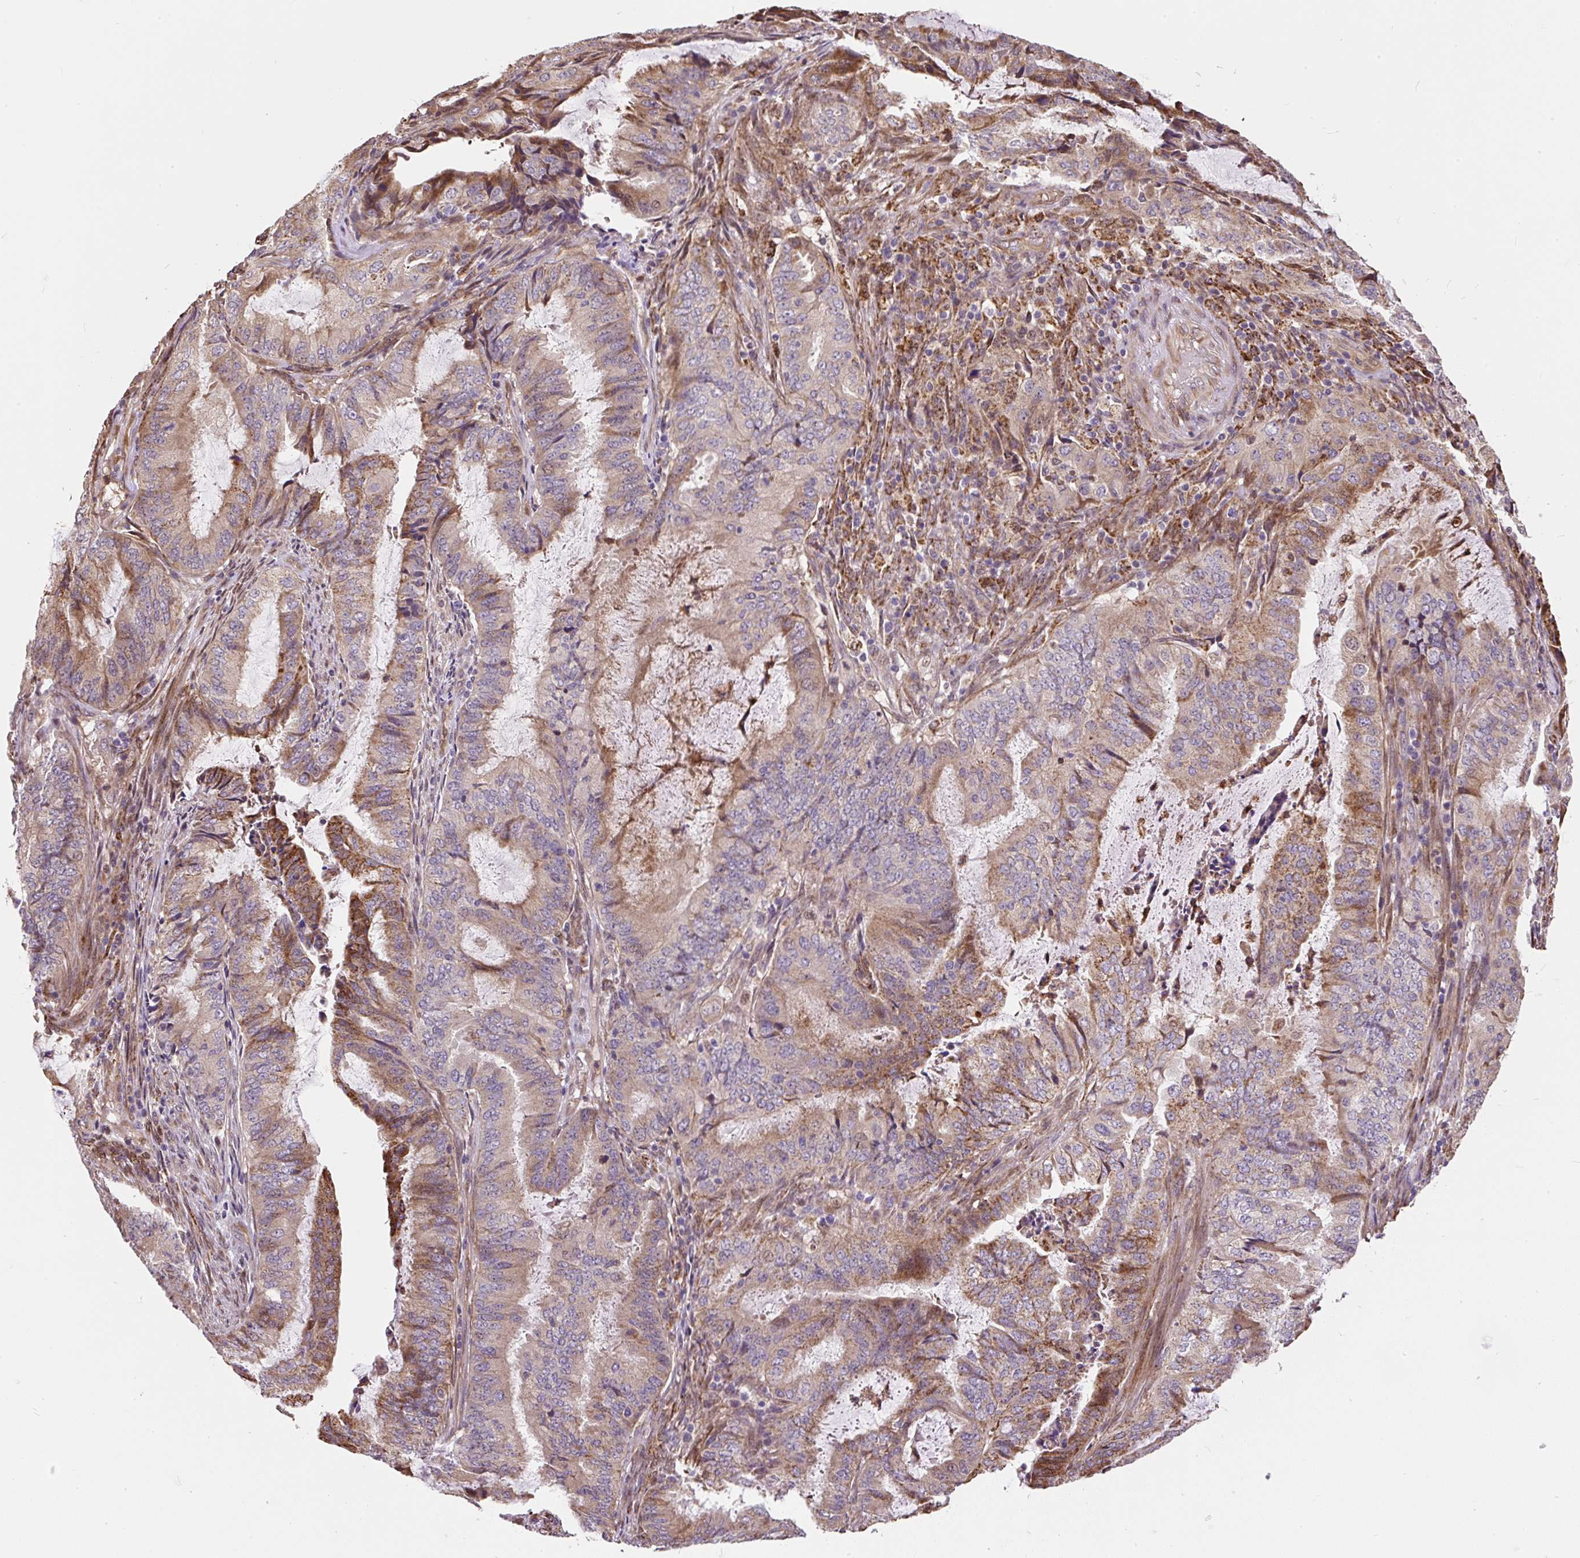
{"staining": {"intensity": "moderate", "quantity": "25%-75%", "location": "cytoplasmic/membranous"}, "tissue": "endometrial cancer", "cell_type": "Tumor cells", "image_type": "cancer", "snomed": [{"axis": "morphology", "description": "Adenocarcinoma, NOS"}, {"axis": "topography", "description": "Endometrium"}], "caption": "A medium amount of moderate cytoplasmic/membranous positivity is identified in approximately 25%-75% of tumor cells in endometrial cancer tissue.", "gene": "PUS7L", "patient": {"sex": "female", "age": 51}}